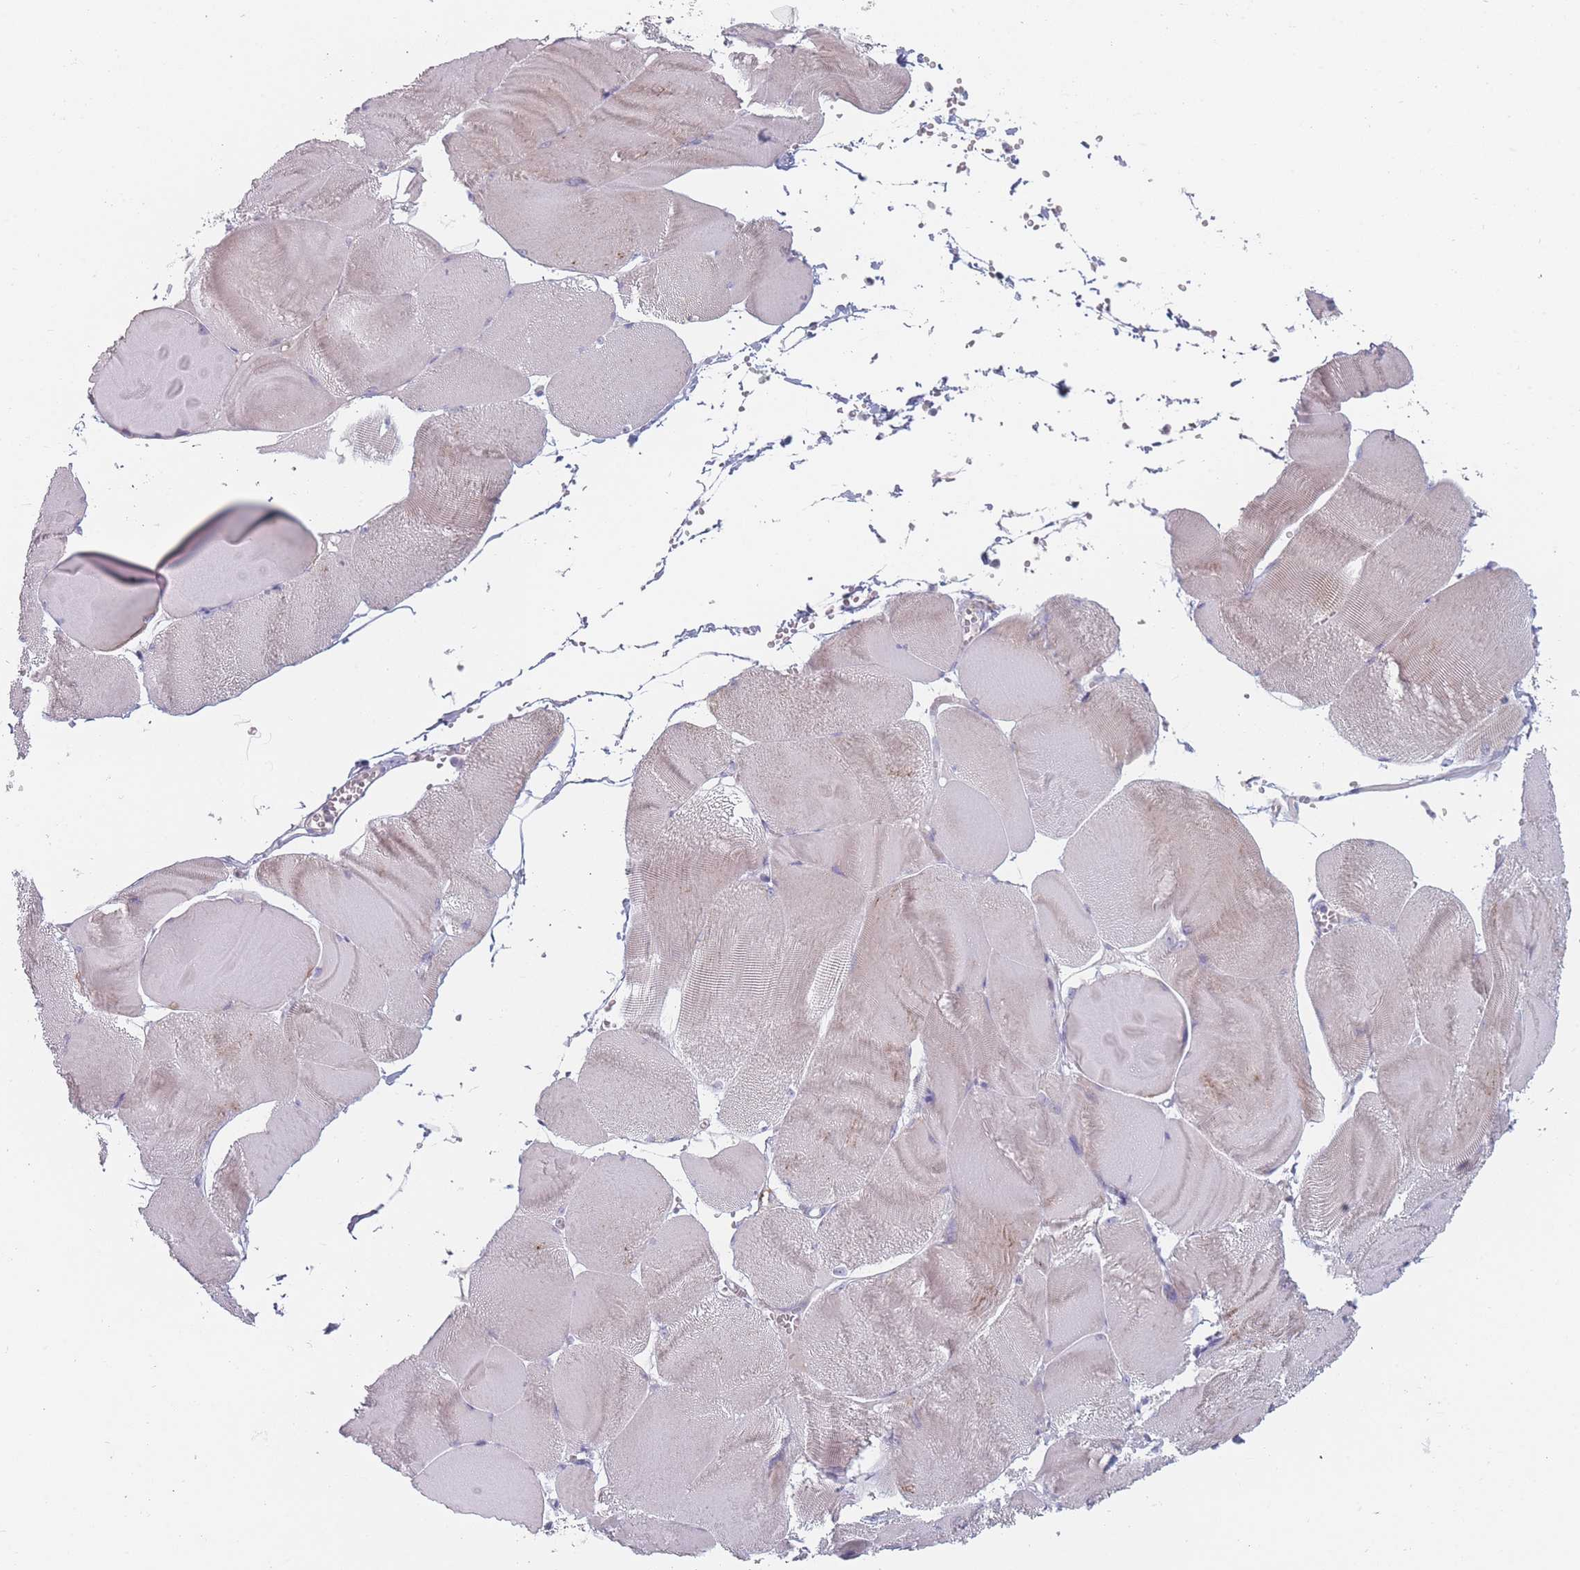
{"staining": {"intensity": "weak", "quantity": "25%-75%", "location": "cytoplasmic/membranous"}, "tissue": "skeletal muscle", "cell_type": "Myocytes", "image_type": "normal", "snomed": [{"axis": "morphology", "description": "Normal tissue, NOS"}, {"axis": "morphology", "description": "Basal cell carcinoma"}, {"axis": "topography", "description": "Skeletal muscle"}], "caption": "Immunohistochemistry micrograph of normal skeletal muscle: human skeletal muscle stained using immunohistochemistry (IHC) demonstrates low levels of weak protein expression localized specifically in the cytoplasmic/membranous of myocytes, appearing as a cytoplasmic/membranous brown color.", "gene": "PEX11B", "patient": {"sex": "female", "age": 64}}